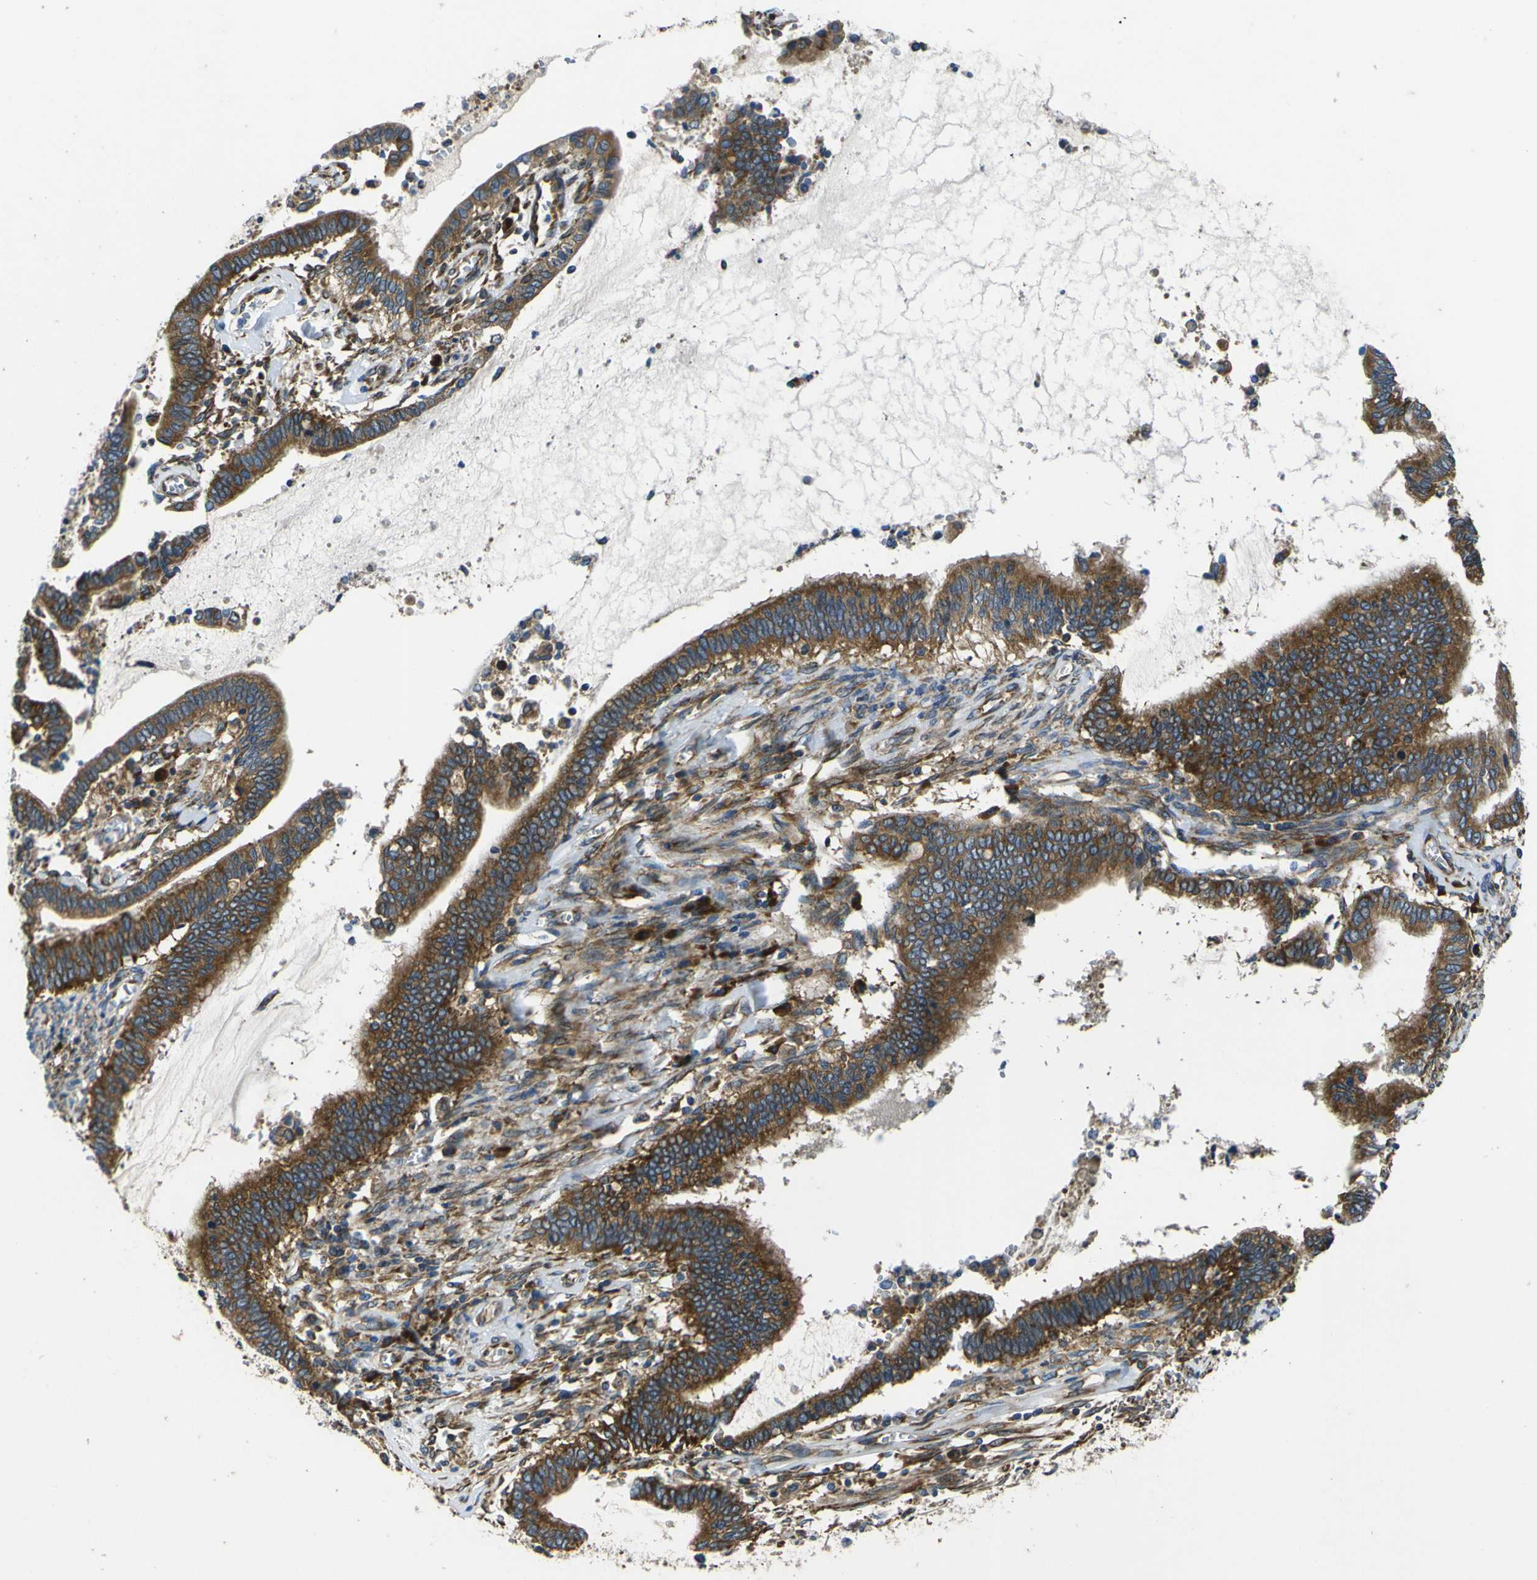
{"staining": {"intensity": "strong", "quantity": ">75%", "location": "cytoplasmic/membranous"}, "tissue": "cervical cancer", "cell_type": "Tumor cells", "image_type": "cancer", "snomed": [{"axis": "morphology", "description": "Adenocarcinoma, NOS"}, {"axis": "topography", "description": "Cervix"}], "caption": "Immunohistochemistry (IHC) micrograph of human cervical cancer (adenocarcinoma) stained for a protein (brown), which demonstrates high levels of strong cytoplasmic/membranous expression in about >75% of tumor cells.", "gene": "RPSA", "patient": {"sex": "female", "age": 44}}